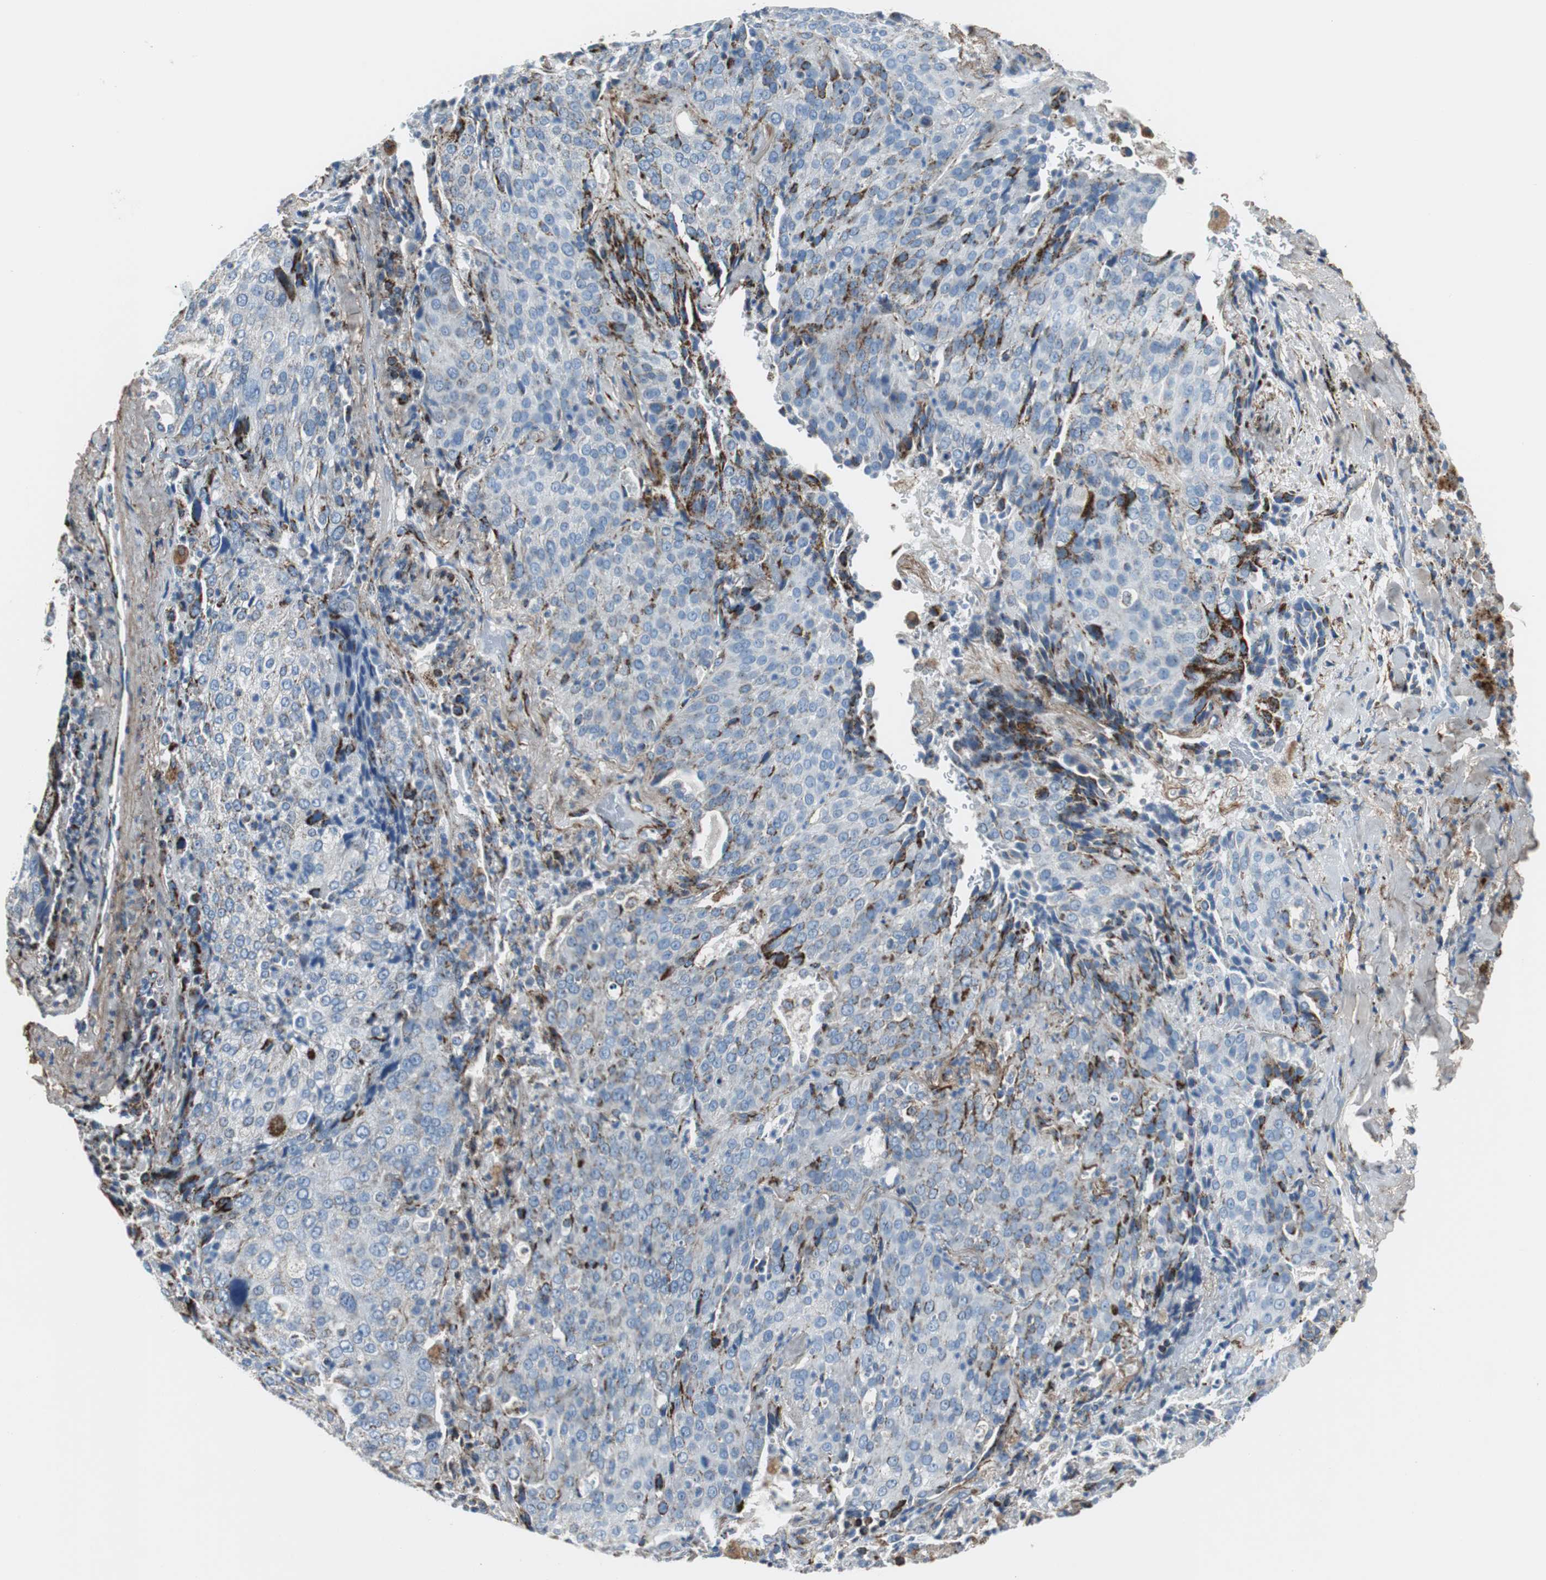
{"staining": {"intensity": "strong", "quantity": "<25%", "location": "cytoplasmic/membranous"}, "tissue": "lung cancer", "cell_type": "Tumor cells", "image_type": "cancer", "snomed": [{"axis": "morphology", "description": "Squamous cell carcinoma, NOS"}, {"axis": "topography", "description": "Lung"}], "caption": "Lung cancer (squamous cell carcinoma) stained with a protein marker exhibits strong staining in tumor cells.", "gene": "C1QTNF7", "patient": {"sex": "male", "age": 54}}